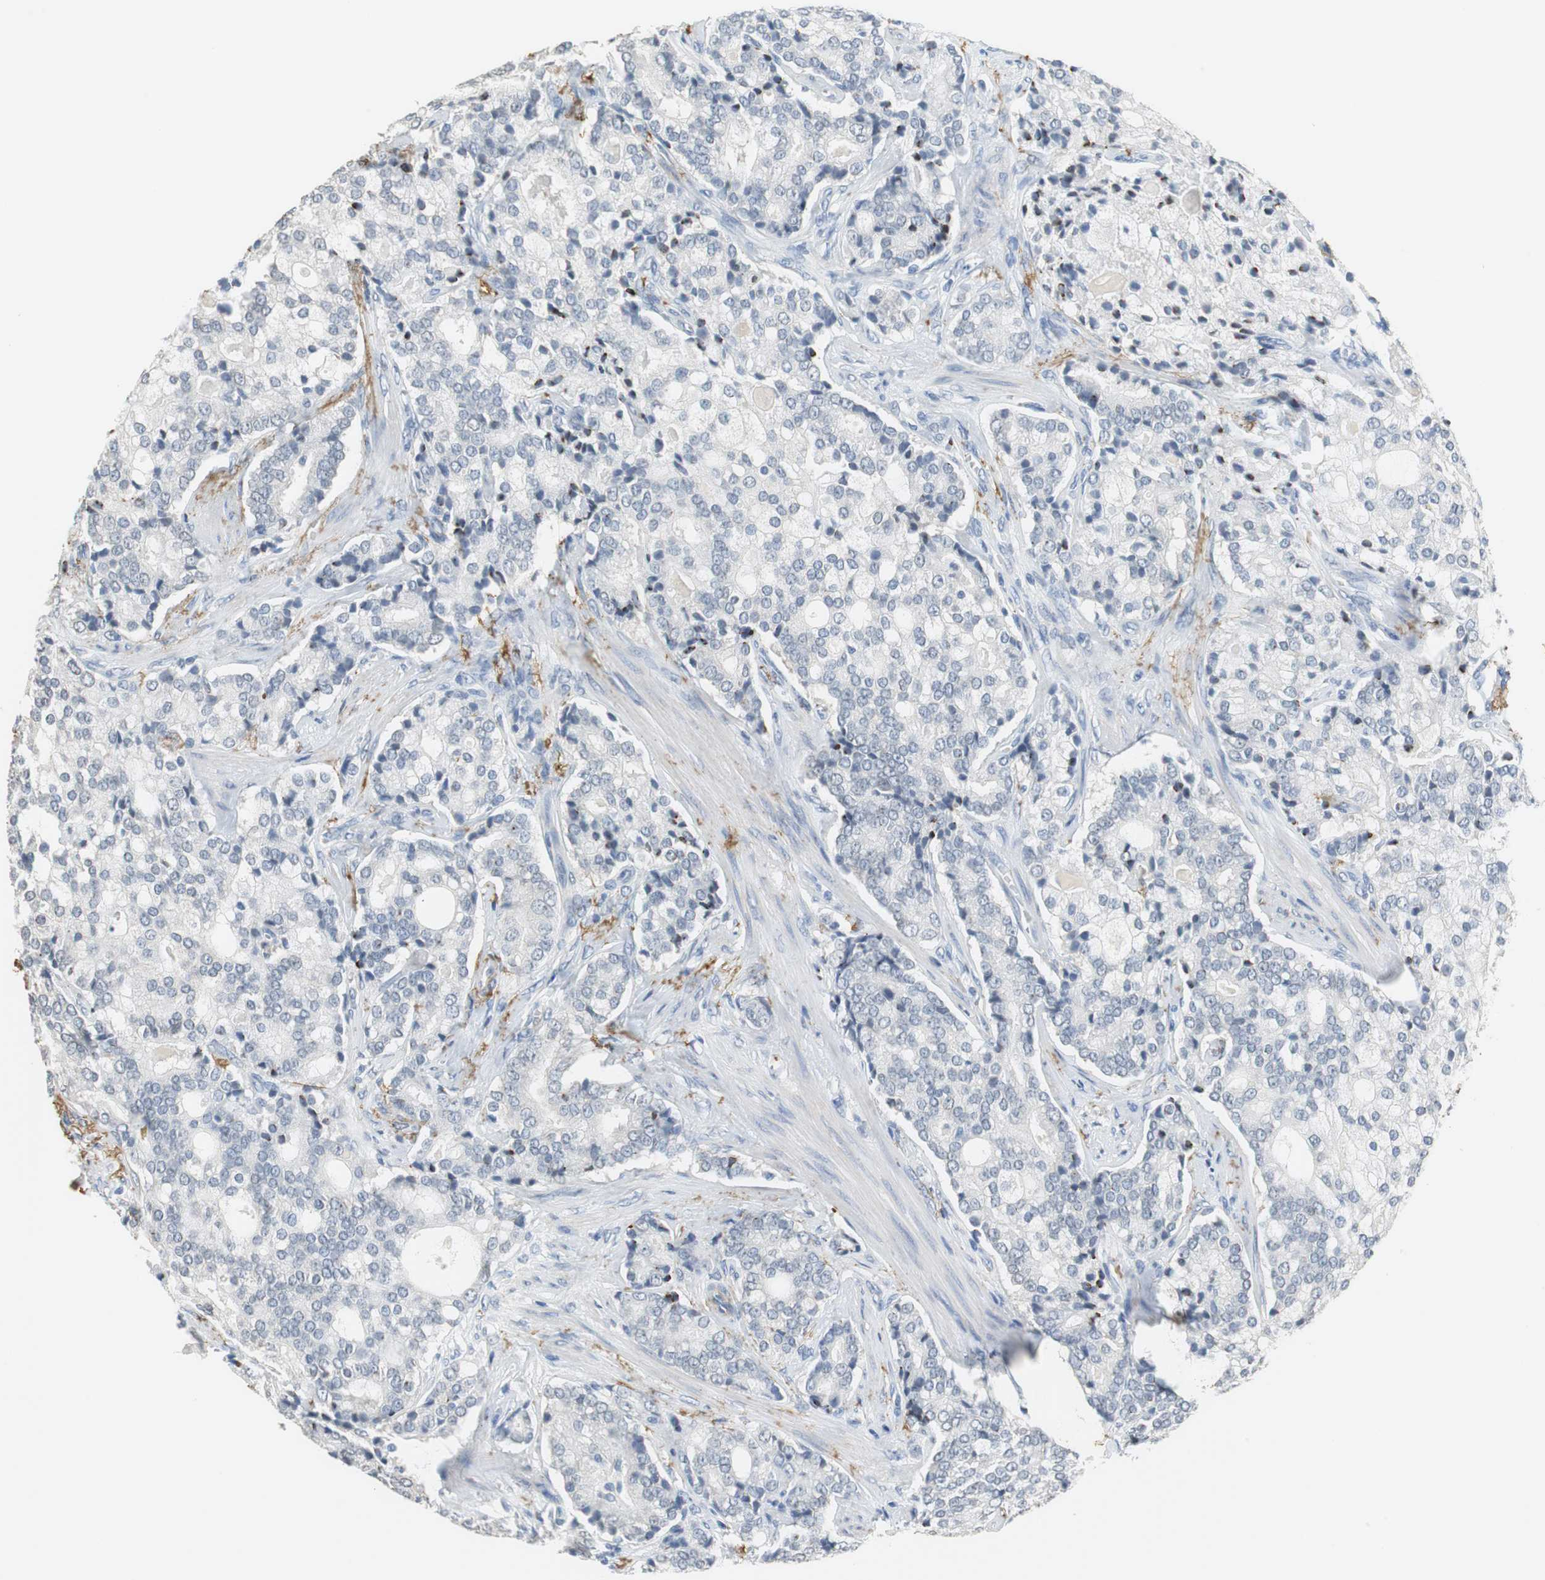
{"staining": {"intensity": "negative", "quantity": "none", "location": "none"}, "tissue": "prostate cancer", "cell_type": "Tumor cells", "image_type": "cancer", "snomed": [{"axis": "morphology", "description": "Adenocarcinoma, Low grade"}, {"axis": "topography", "description": "Prostate"}], "caption": "Tumor cells show no significant staining in prostate low-grade adenocarcinoma.", "gene": "MUC7", "patient": {"sex": "male", "age": 58}}